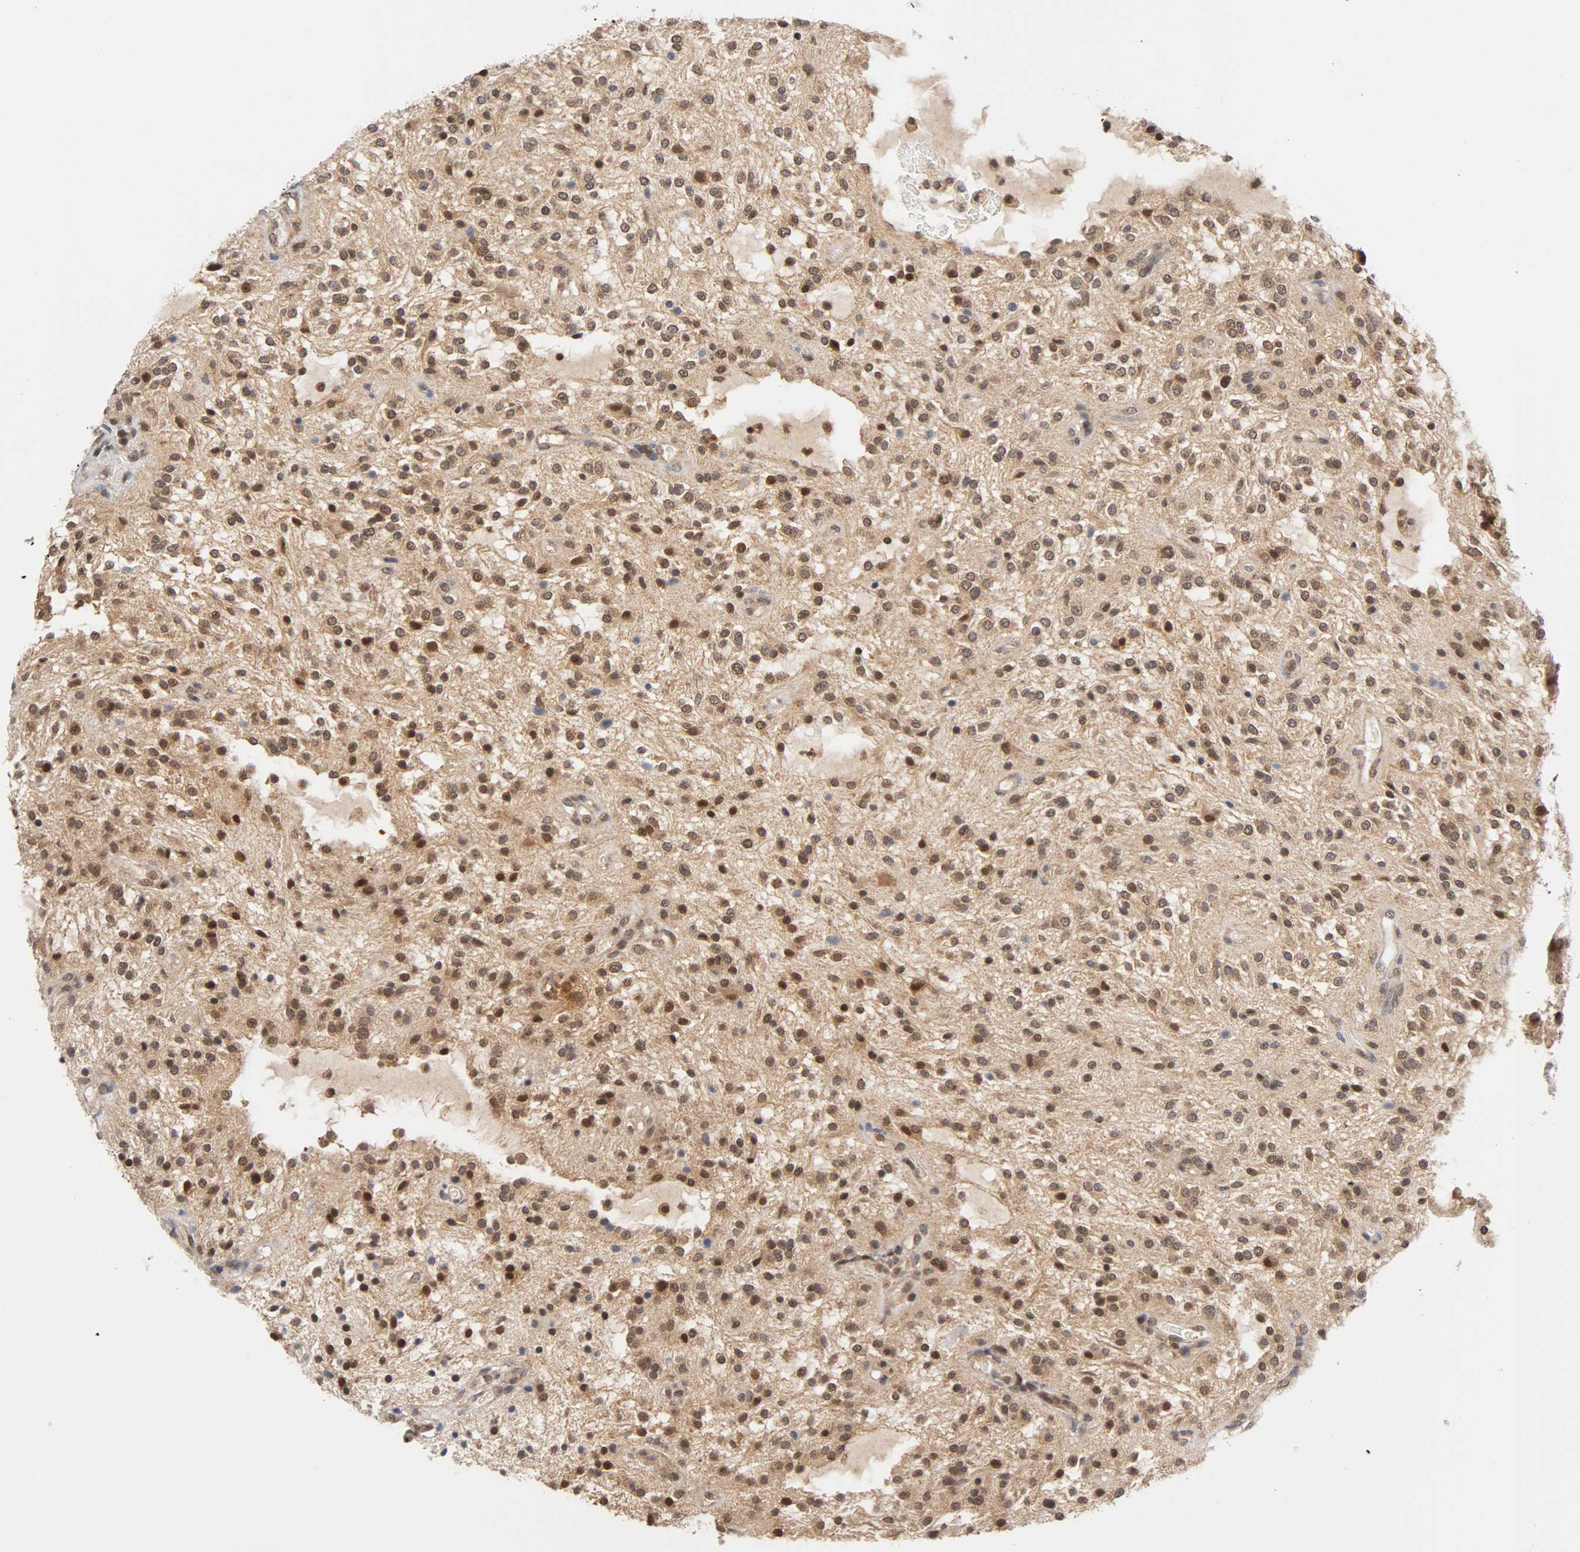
{"staining": {"intensity": "strong", "quantity": ">75%", "location": "cytoplasmic/membranous,nuclear"}, "tissue": "glioma", "cell_type": "Tumor cells", "image_type": "cancer", "snomed": [{"axis": "morphology", "description": "Glioma, malignant, NOS"}, {"axis": "topography", "description": "Cerebellum"}], "caption": "Immunohistochemistry staining of malignant glioma, which reveals high levels of strong cytoplasmic/membranous and nuclear staining in about >75% of tumor cells indicating strong cytoplasmic/membranous and nuclear protein staining. The staining was performed using DAB (brown) for protein detection and nuclei were counterstained in hematoxylin (blue).", "gene": "UBE2M", "patient": {"sex": "female", "age": 10}}